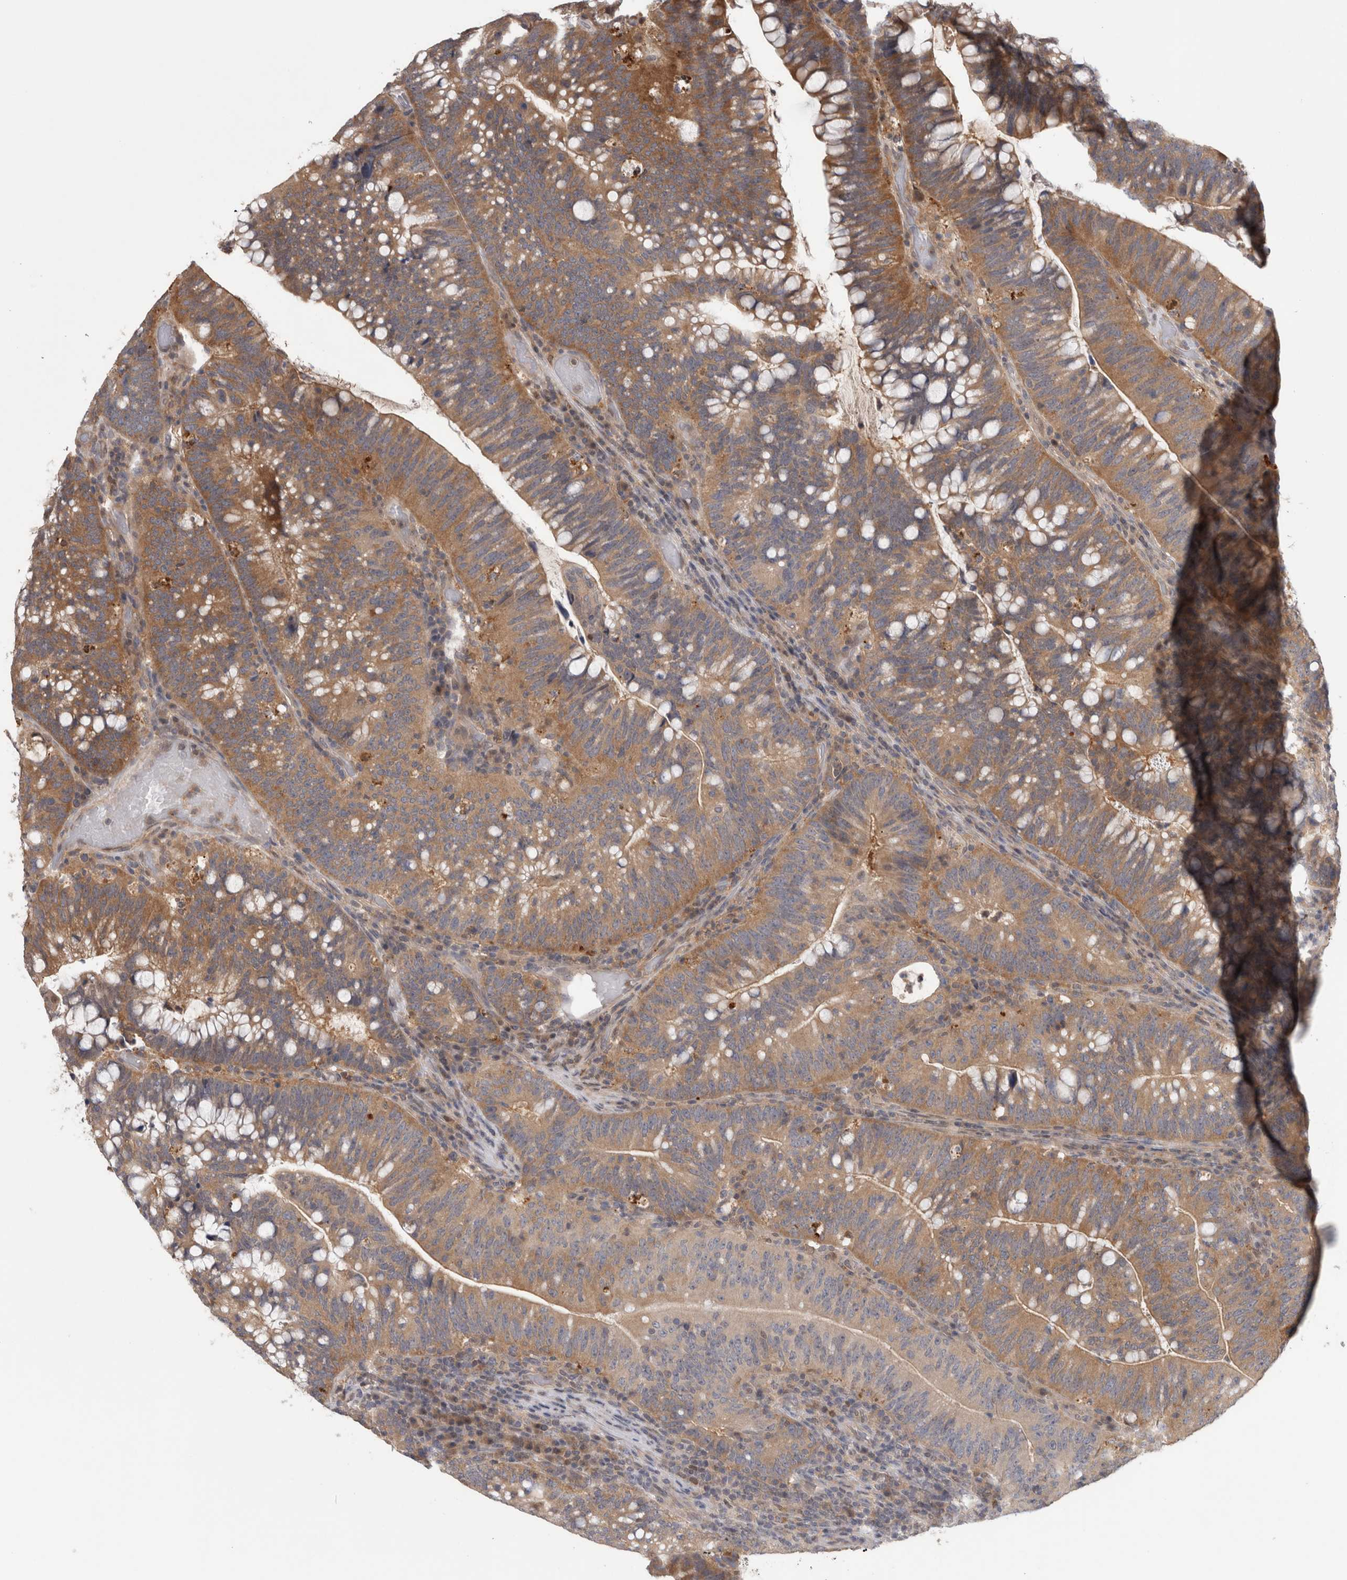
{"staining": {"intensity": "moderate", "quantity": ">75%", "location": "cytoplasmic/membranous"}, "tissue": "colorectal cancer", "cell_type": "Tumor cells", "image_type": "cancer", "snomed": [{"axis": "morphology", "description": "Adenocarcinoma, NOS"}, {"axis": "topography", "description": "Colon"}], "caption": "Colorectal cancer stained with immunohistochemistry (IHC) displays moderate cytoplasmic/membranous positivity in about >75% of tumor cells.", "gene": "PIGP", "patient": {"sex": "female", "age": 66}}